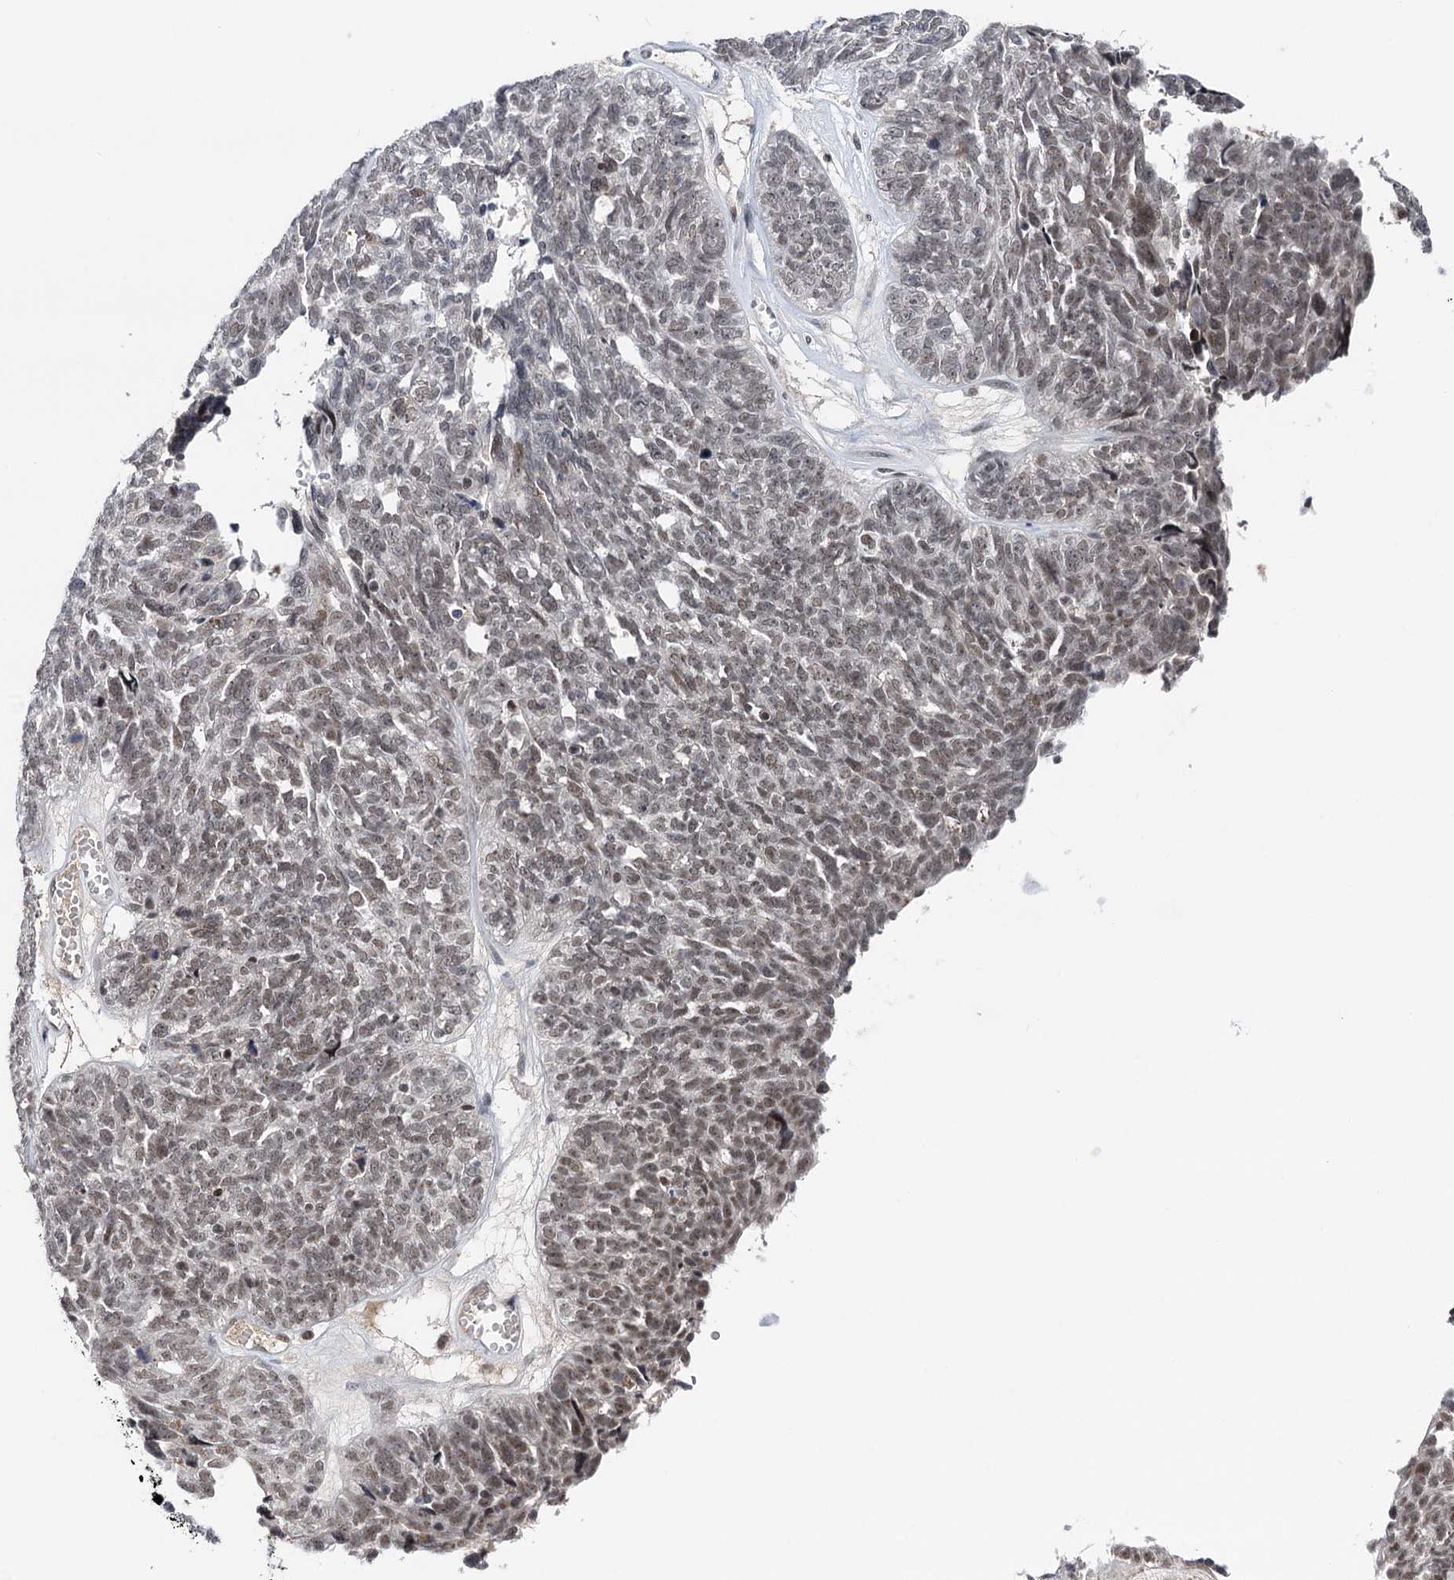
{"staining": {"intensity": "weak", "quantity": "<25%", "location": "nuclear"}, "tissue": "ovarian cancer", "cell_type": "Tumor cells", "image_type": "cancer", "snomed": [{"axis": "morphology", "description": "Cystadenocarcinoma, serous, NOS"}, {"axis": "topography", "description": "Ovary"}], "caption": "DAB (3,3'-diaminobenzidine) immunohistochemical staining of human ovarian cancer (serous cystadenocarcinoma) reveals no significant positivity in tumor cells. (Stains: DAB (3,3'-diaminobenzidine) IHC with hematoxylin counter stain, Microscopy: brightfield microscopy at high magnification).", "gene": "ZCCHC10", "patient": {"sex": "female", "age": 79}}